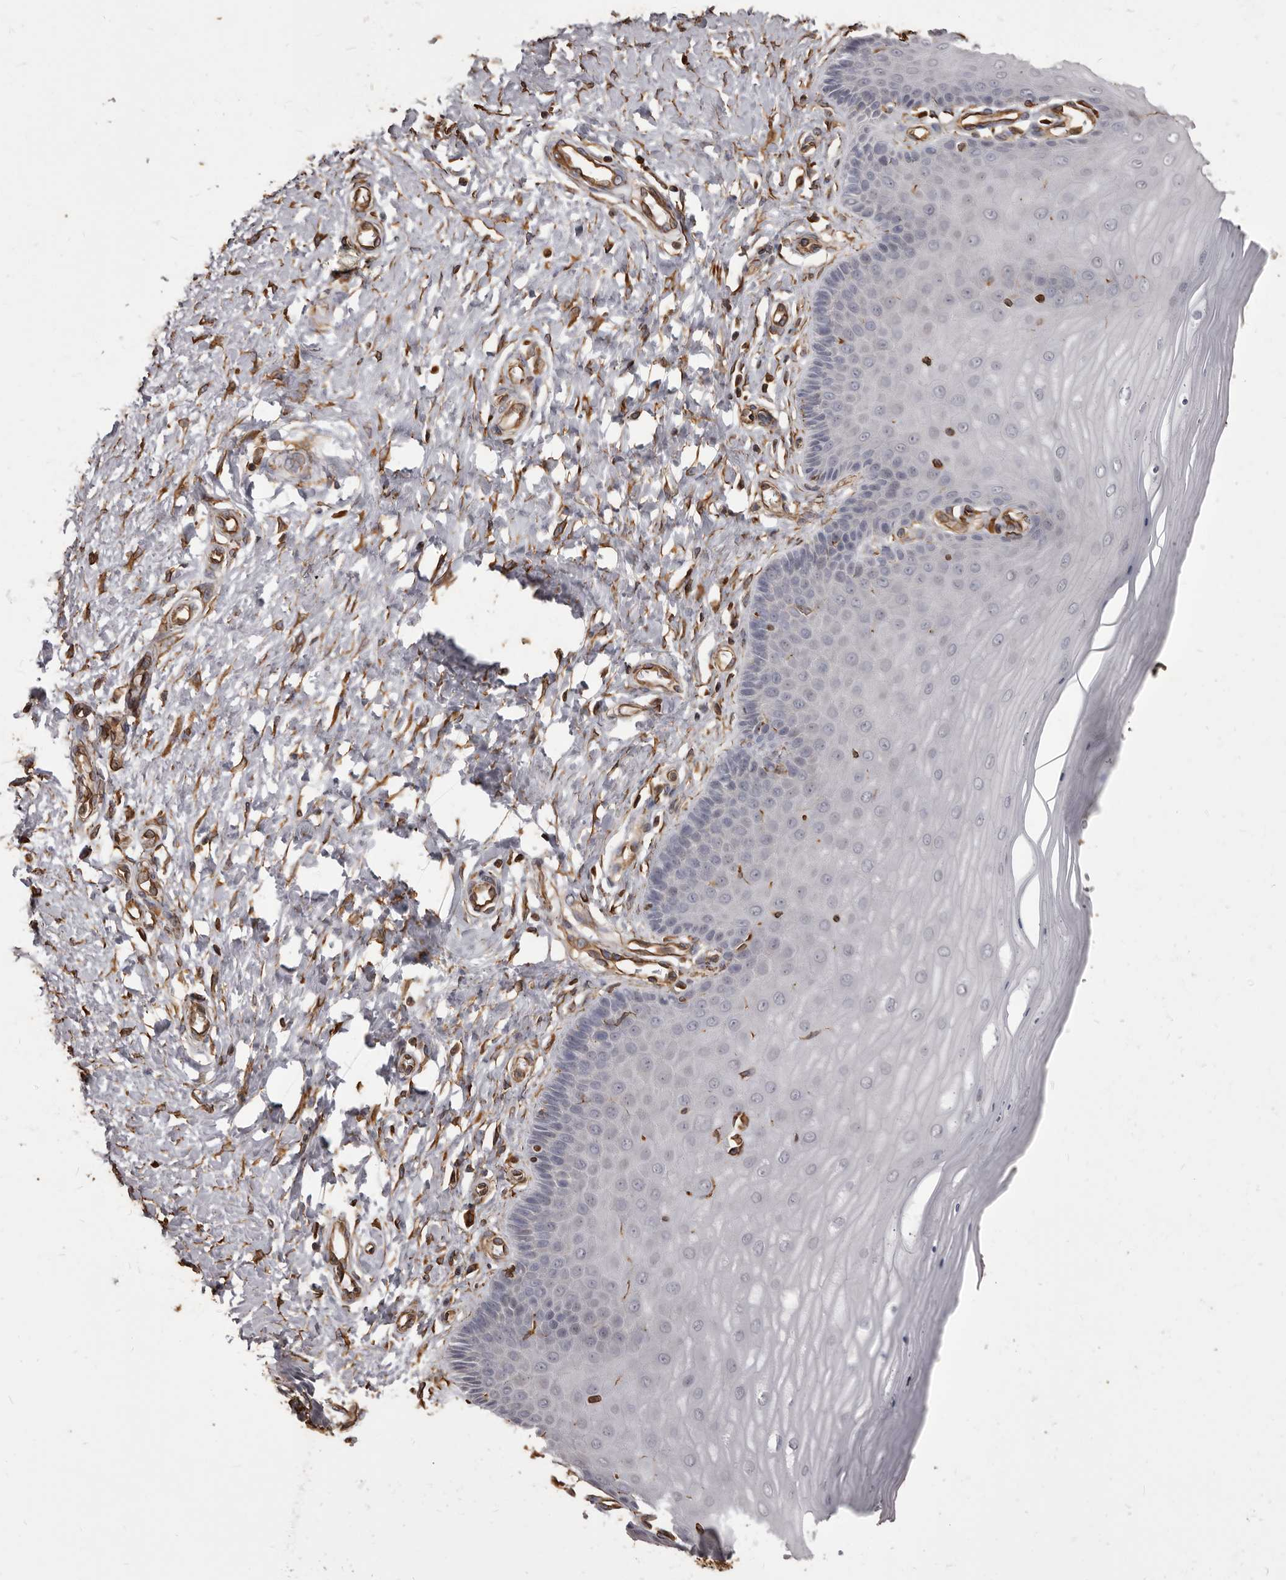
{"staining": {"intensity": "negative", "quantity": "none", "location": "none"}, "tissue": "cervix", "cell_type": "Glandular cells", "image_type": "normal", "snomed": [{"axis": "morphology", "description": "Normal tissue, NOS"}, {"axis": "topography", "description": "Cervix"}], "caption": "High magnification brightfield microscopy of benign cervix stained with DAB (brown) and counterstained with hematoxylin (blue): glandular cells show no significant staining.", "gene": "MTURN", "patient": {"sex": "female", "age": 55}}